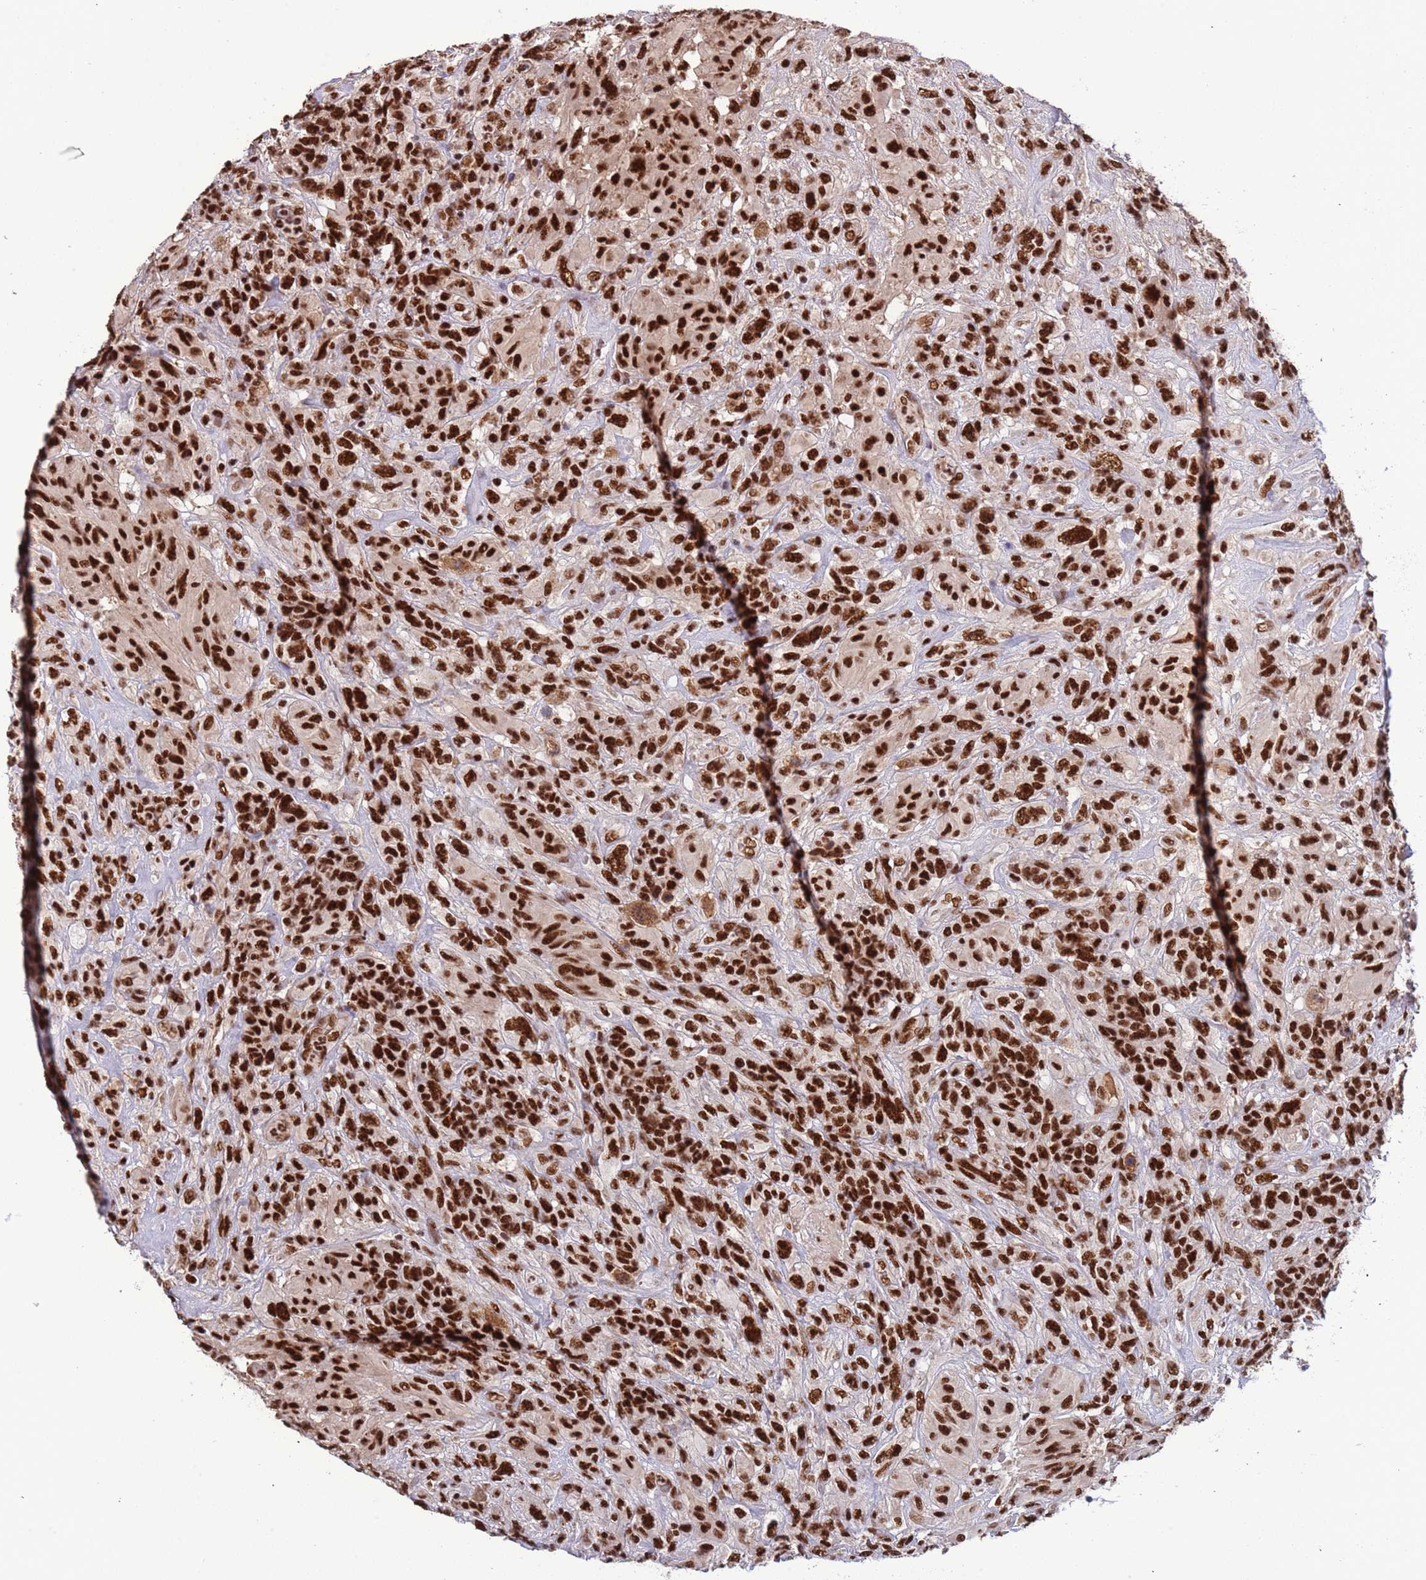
{"staining": {"intensity": "strong", "quantity": ">75%", "location": "nuclear"}, "tissue": "glioma", "cell_type": "Tumor cells", "image_type": "cancer", "snomed": [{"axis": "morphology", "description": "Glioma, malignant, High grade"}, {"axis": "topography", "description": "Brain"}], "caption": "Immunohistochemistry (DAB) staining of human glioma reveals strong nuclear protein expression in approximately >75% of tumor cells.", "gene": "SRRT", "patient": {"sex": "male", "age": 61}}